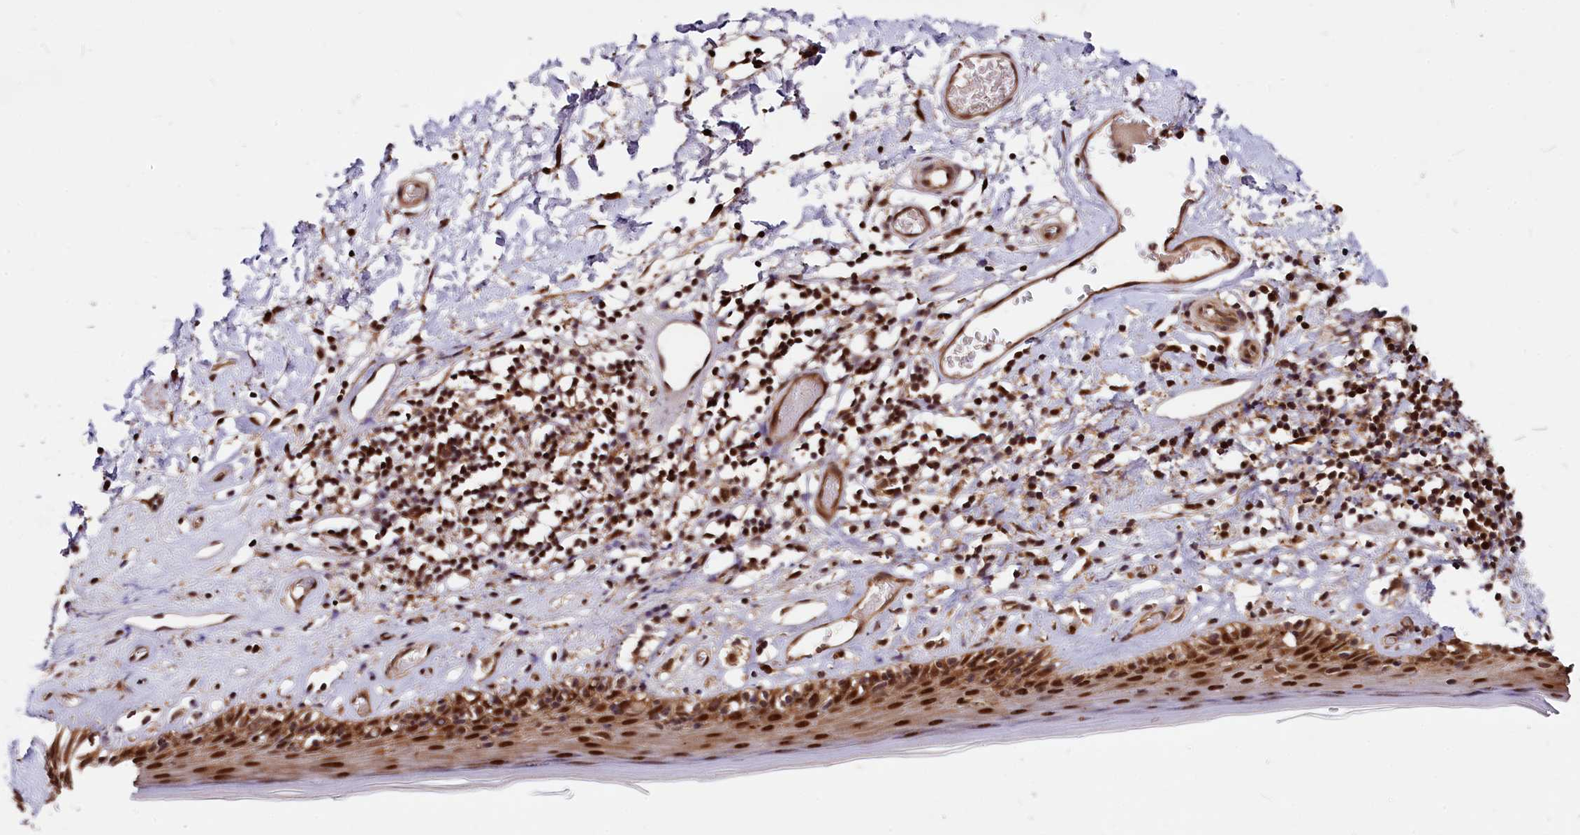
{"staining": {"intensity": "strong", "quantity": ">75%", "location": "cytoplasmic/membranous,nuclear"}, "tissue": "skin", "cell_type": "Epidermal cells", "image_type": "normal", "snomed": [{"axis": "morphology", "description": "Normal tissue, NOS"}, {"axis": "topography", "description": "Adipose tissue"}, {"axis": "topography", "description": "Vascular tissue"}, {"axis": "topography", "description": "Vulva"}, {"axis": "topography", "description": "Peripheral nerve tissue"}], "caption": "Epidermal cells reveal high levels of strong cytoplasmic/membranous,nuclear staining in approximately >75% of cells in unremarkable human skin.", "gene": "ADRM1", "patient": {"sex": "female", "age": 86}}